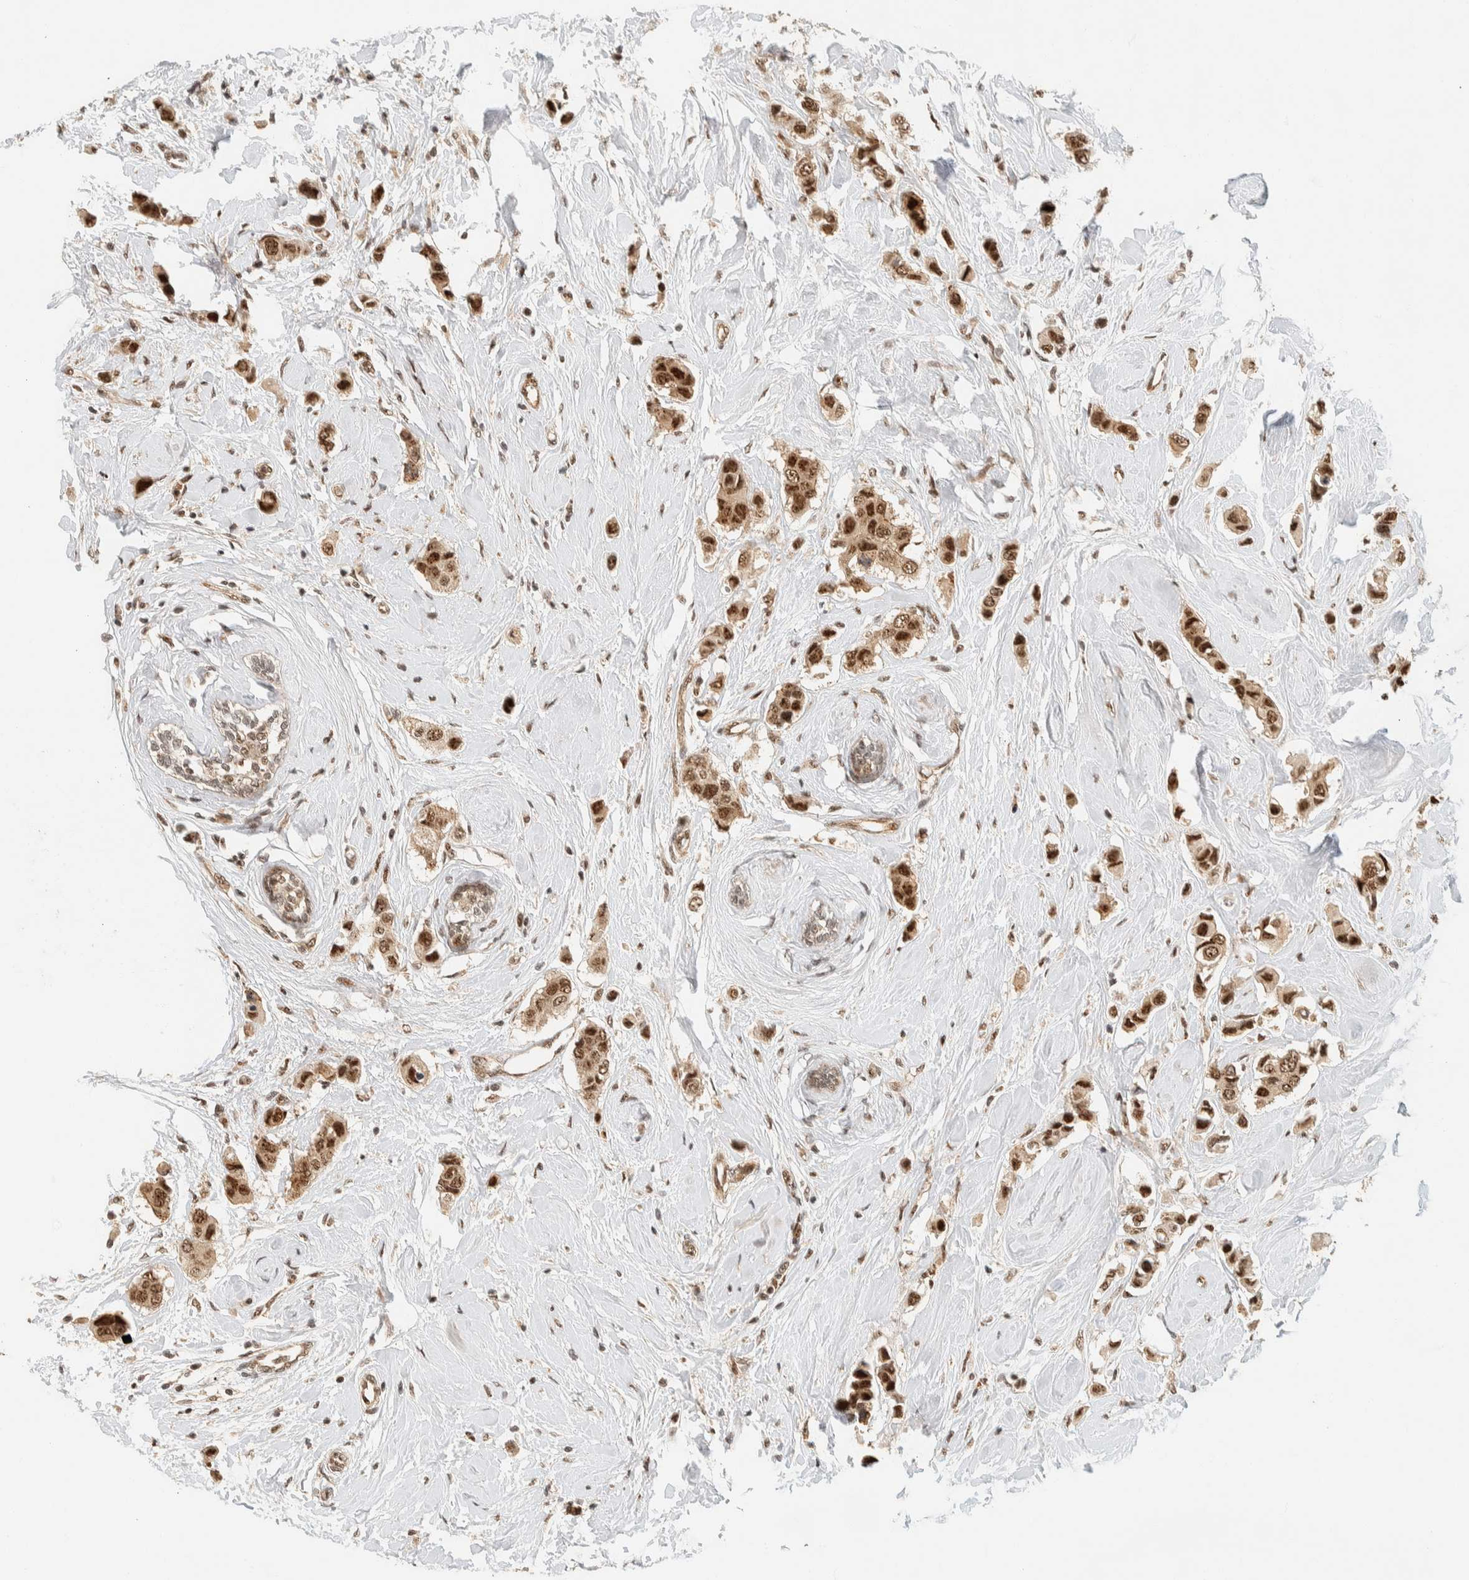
{"staining": {"intensity": "strong", "quantity": ">75%", "location": "nuclear"}, "tissue": "breast cancer", "cell_type": "Tumor cells", "image_type": "cancer", "snomed": [{"axis": "morphology", "description": "Normal tissue, NOS"}, {"axis": "morphology", "description": "Duct carcinoma"}, {"axis": "topography", "description": "Breast"}], "caption": "Immunohistochemistry (IHC) staining of breast cancer, which shows high levels of strong nuclear expression in about >75% of tumor cells indicating strong nuclear protein positivity. The staining was performed using DAB (brown) for protein detection and nuclei were counterstained in hematoxylin (blue).", "gene": "SIK1", "patient": {"sex": "female", "age": 50}}